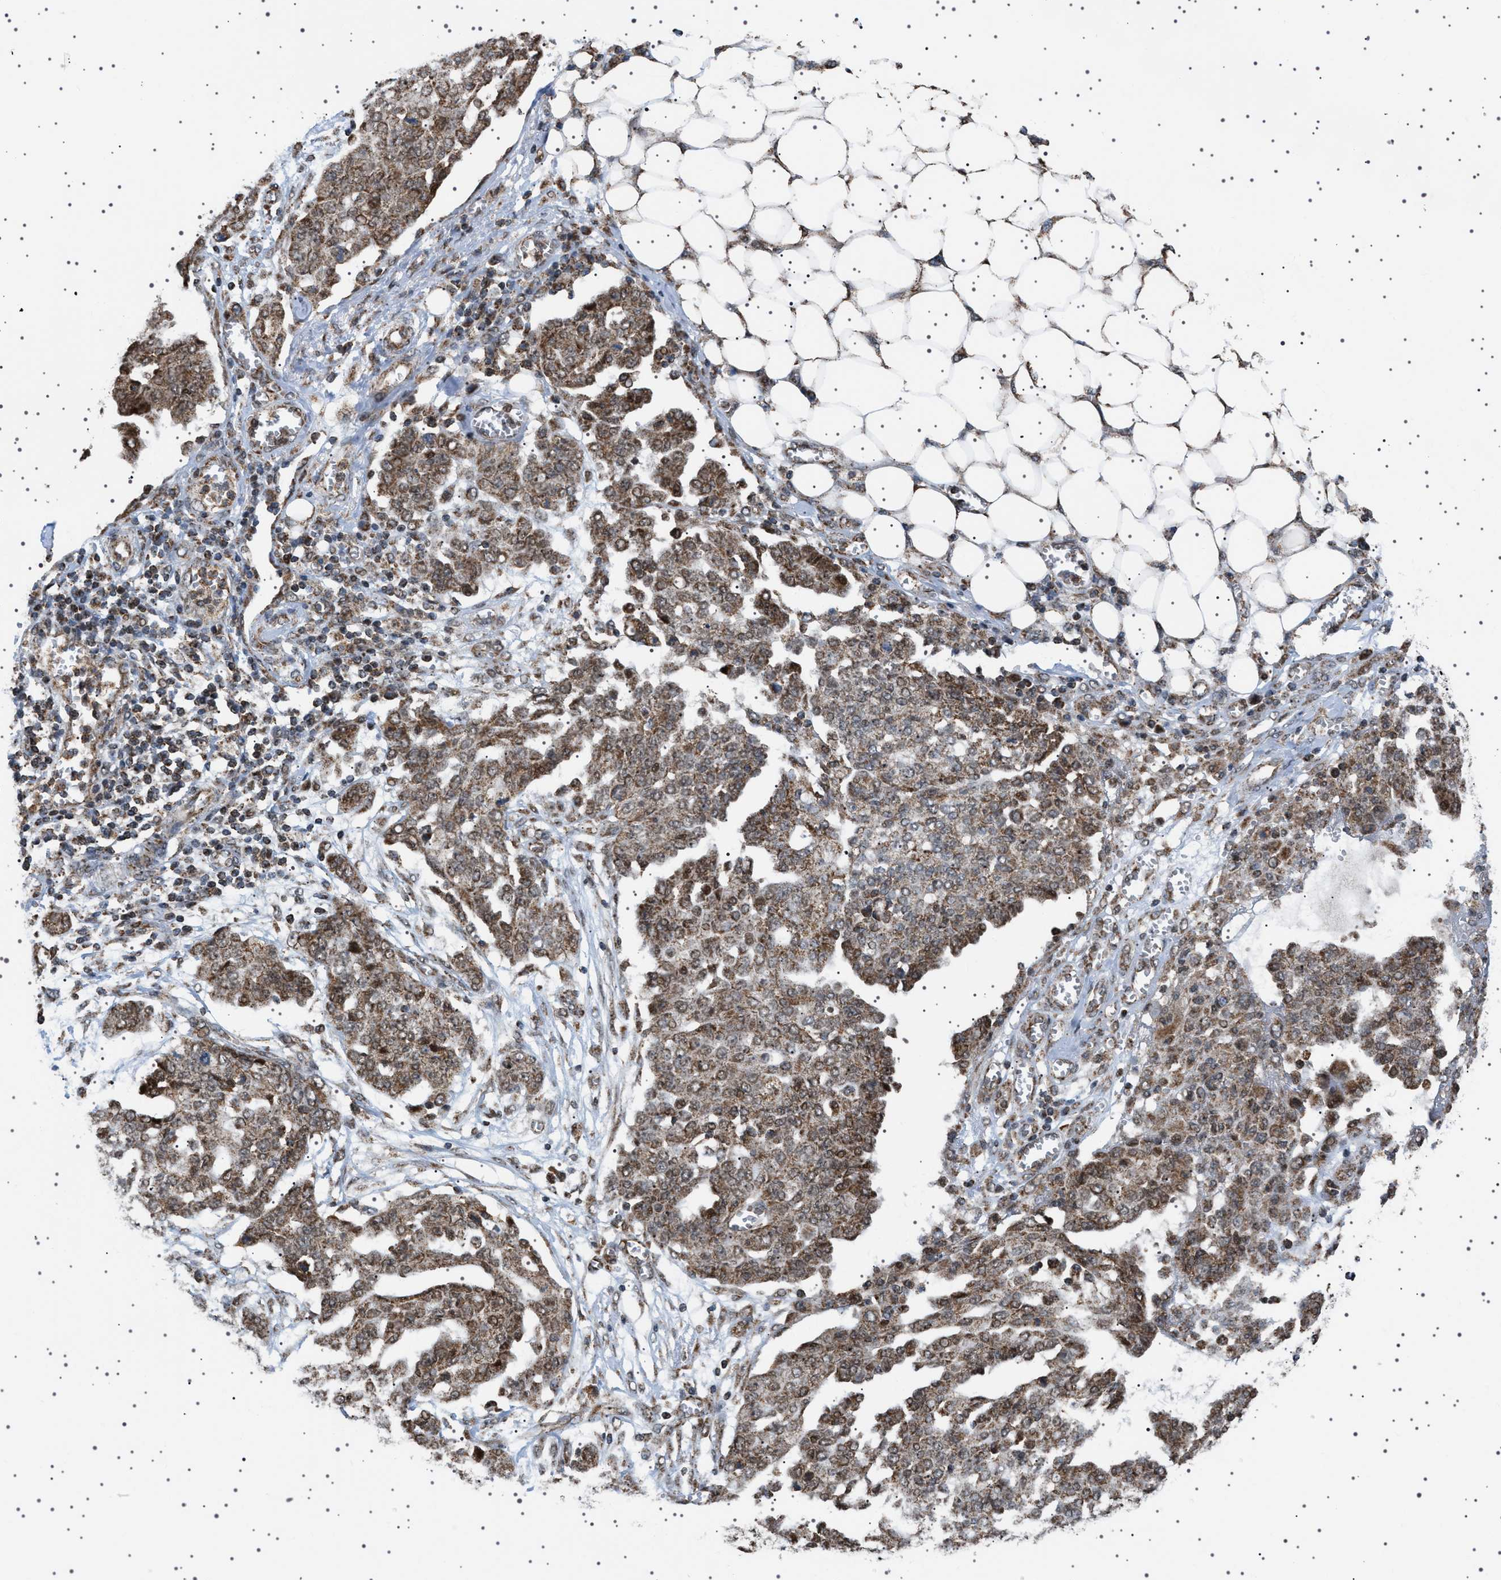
{"staining": {"intensity": "moderate", "quantity": ">75%", "location": "cytoplasmic/membranous,nuclear"}, "tissue": "ovarian cancer", "cell_type": "Tumor cells", "image_type": "cancer", "snomed": [{"axis": "morphology", "description": "Cystadenocarcinoma, serous, NOS"}, {"axis": "topography", "description": "Soft tissue"}, {"axis": "topography", "description": "Ovary"}], "caption": "Ovarian serous cystadenocarcinoma stained with DAB (3,3'-diaminobenzidine) immunohistochemistry (IHC) demonstrates medium levels of moderate cytoplasmic/membranous and nuclear staining in approximately >75% of tumor cells.", "gene": "MELK", "patient": {"sex": "female", "age": 57}}